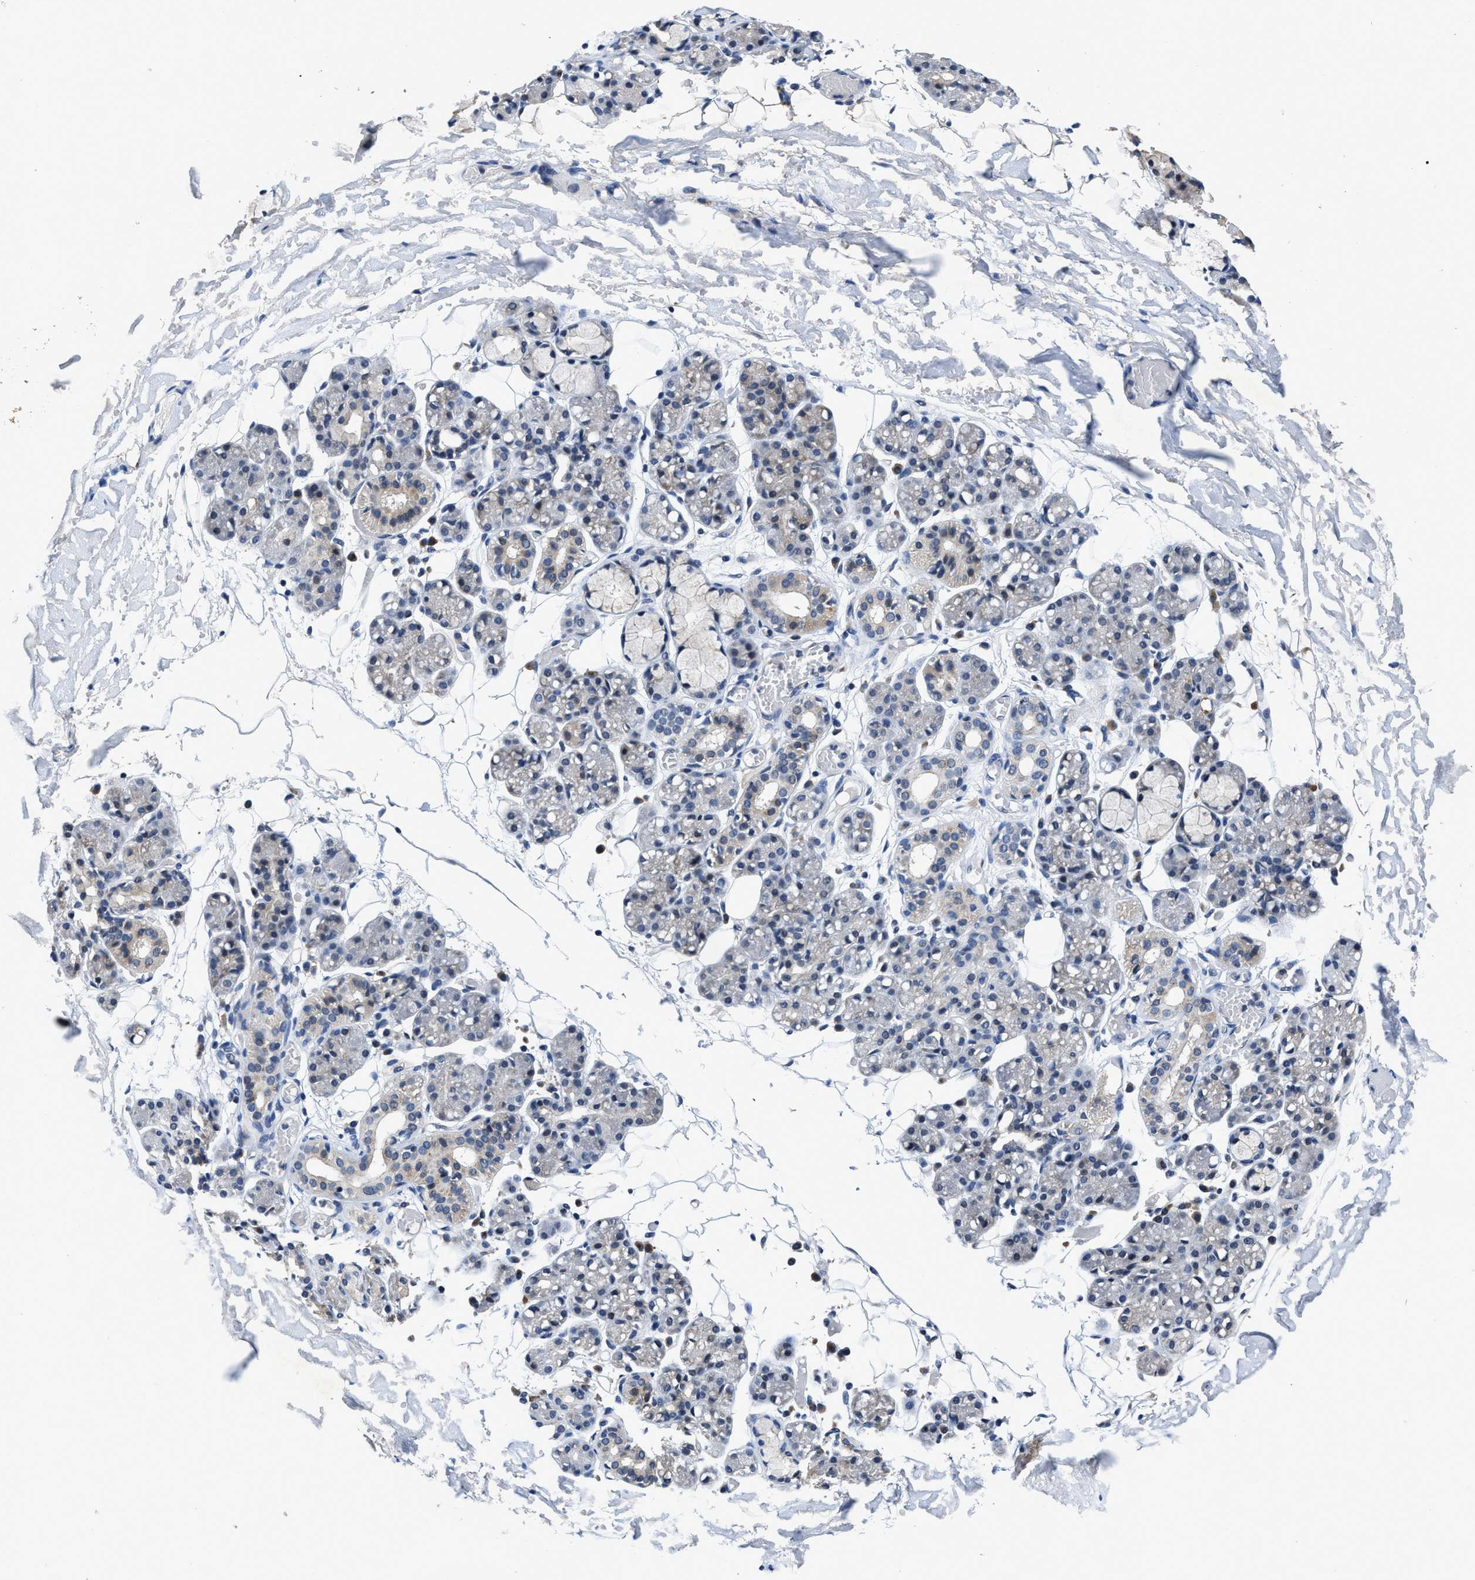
{"staining": {"intensity": "negative", "quantity": "none", "location": "none"}, "tissue": "salivary gland", "cell_type": "Glandular cells", "image_type": "normal", "snomed": [{"axis": "morphology", "description": "Normal tissue, NOS"}, {"axis": "topography", "description": "Salivary gland"}], "caption": "A high-resolution histopathology image shows IHC staining of unremarkable salivary gland, which reveals no significant expression in glandular cells.", "gene": "TMEM53", "patient": {"sex": "male", "age": 63}}